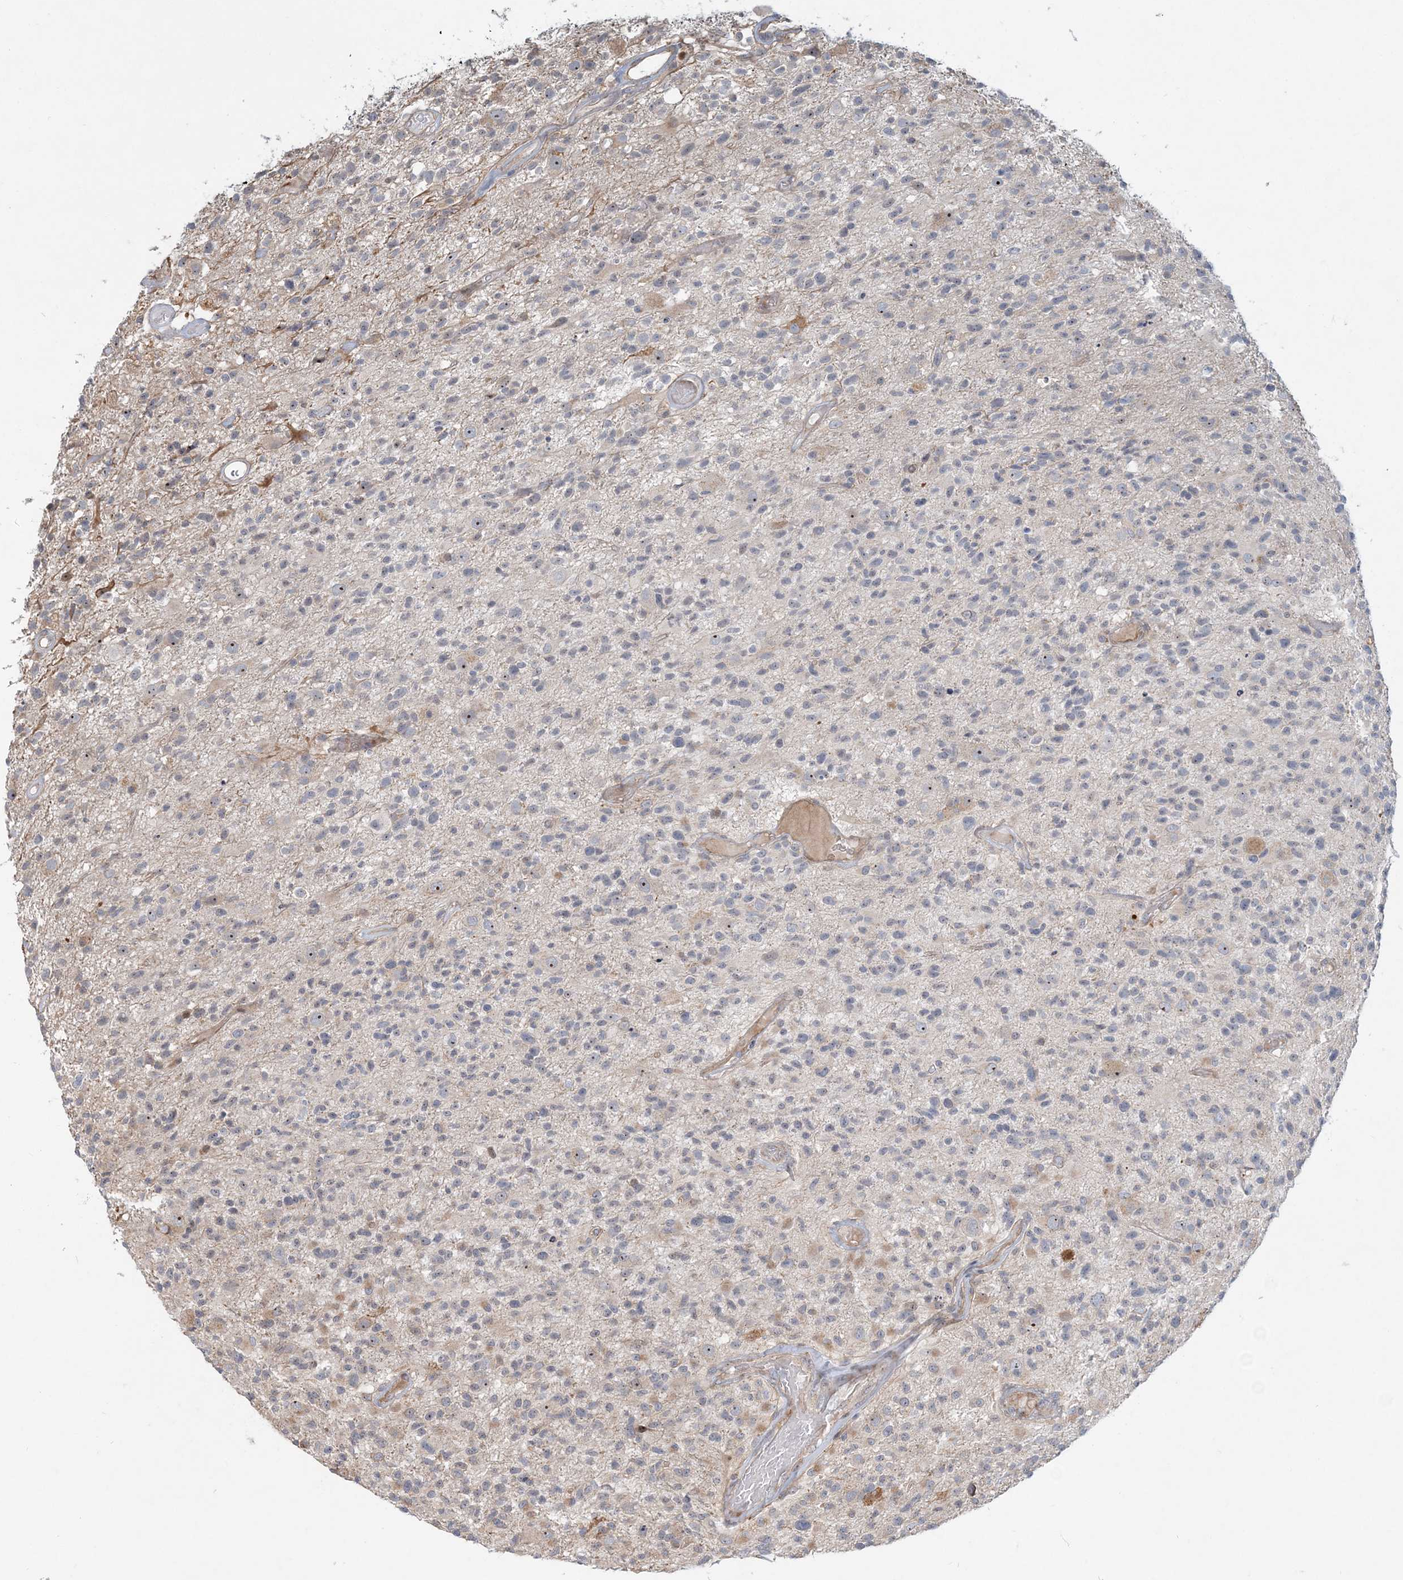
{"staining": {"intensity": "negative", "quantity": "none", "location": "none"}, "tissue": "glioma", "cell_type": "Tumor cells", "image_type": "cancer", "snomed": [{"axis": "morphology", "description": "Glioma, malignant, High grade"}, {"axis": "morphology", "description": "Glioblastoma, NOS"}, {"axis": "topography", "description": "Brain"}], "caption": "Immunohistochemical staining of glioma exhibits no significant staining in tumor cells. (Immunohistochemistry, brightfield microscopy, high magnification).", "gene": "CXXC5", "patient": {"sex": "male", "age": 60}}